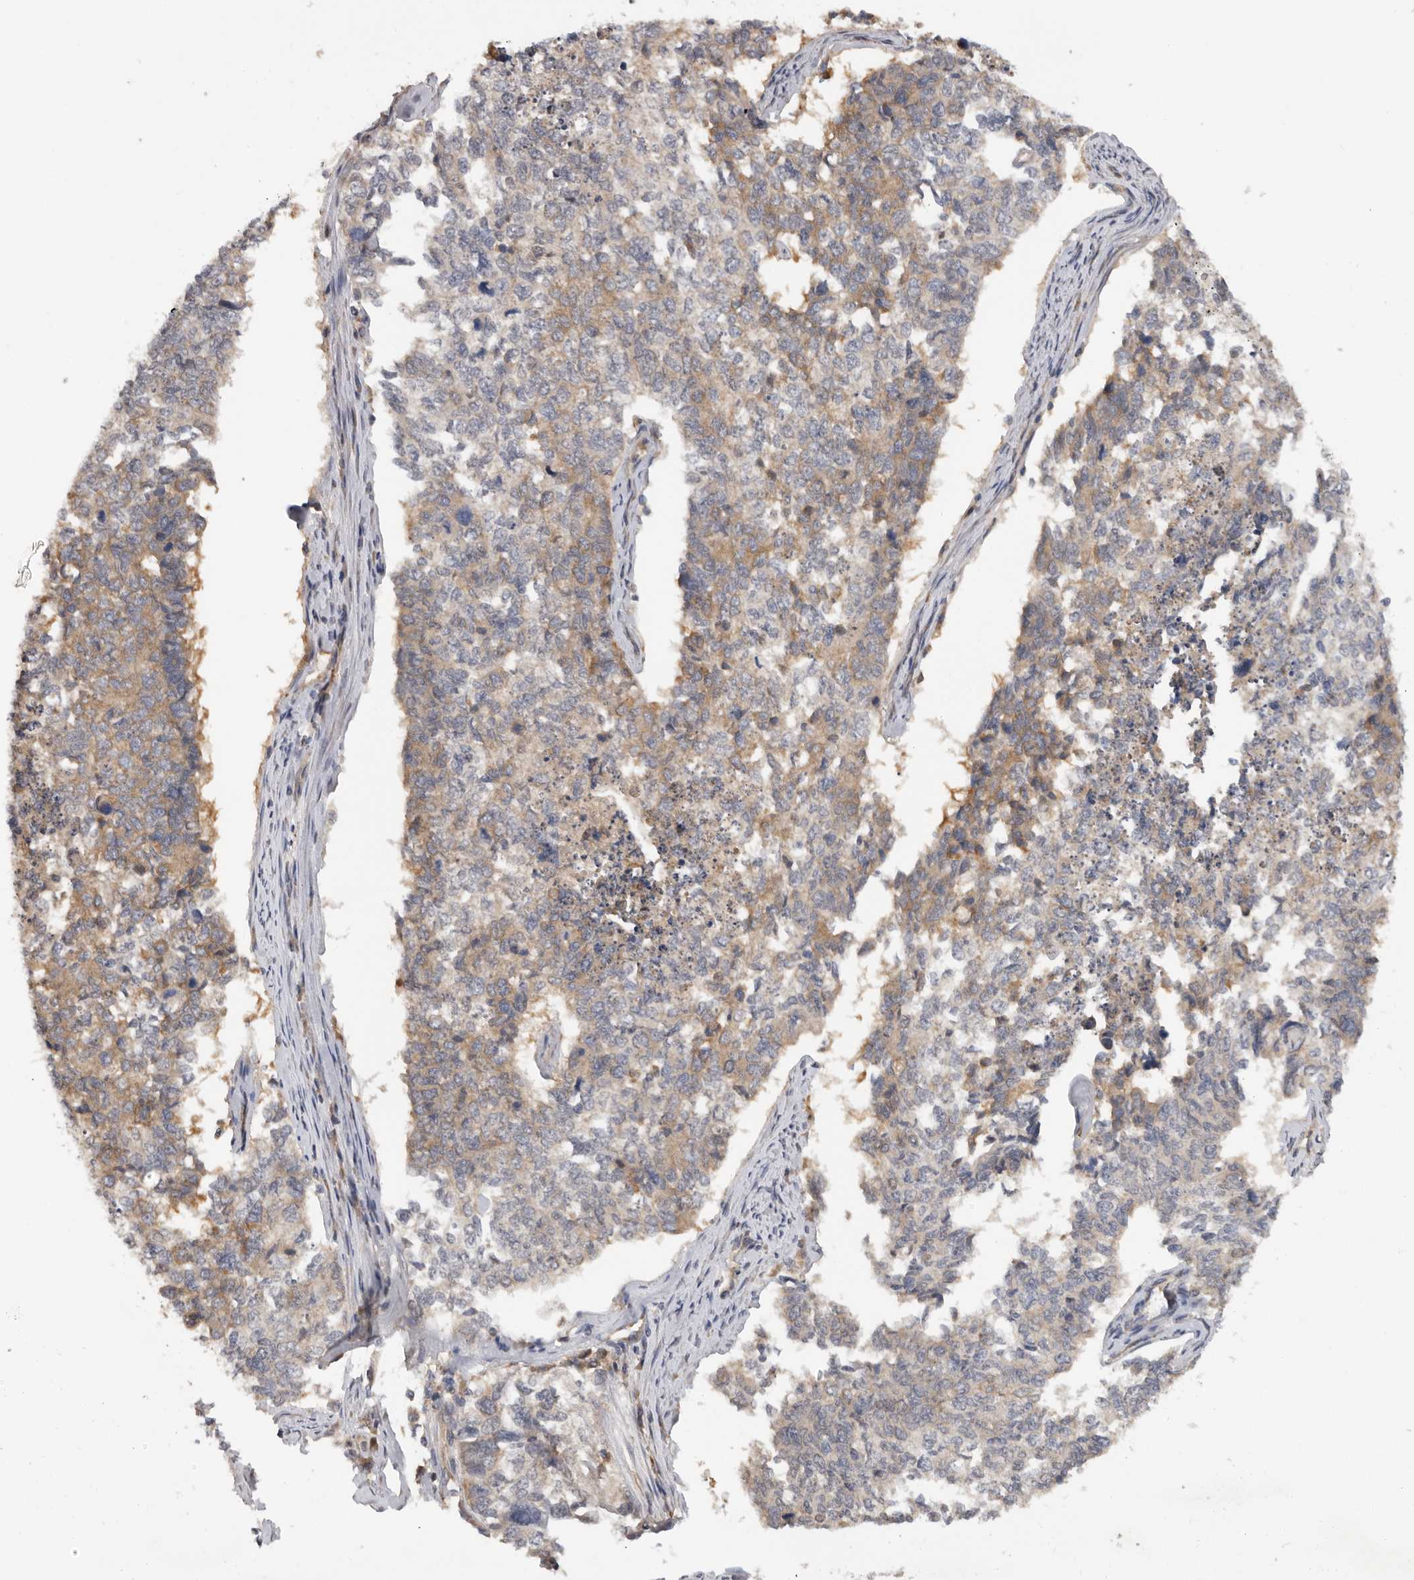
{"staining": {"intensity": "moderate", "quantity": "25%-75%", "location": "cytoplasmic/membranous"}, "tissue": "cervical cancer", "cell_type": "Tumor cells", "image_type": "cancer", "snomed": [{"axis": "morphology", "description": "Squamous cell carcinoma, NOS"}, {"axis": "topography", "description": "Cervix"}], "caption": "The histopathology image displays a brown stain indicating the presence of a protein in the cytoplasmic/membranous of tumor cells in cervical cancer (squamous cell carcinoma).", "gene": "PPP1R42", "patient": {"sex": "female", "age": 63}}